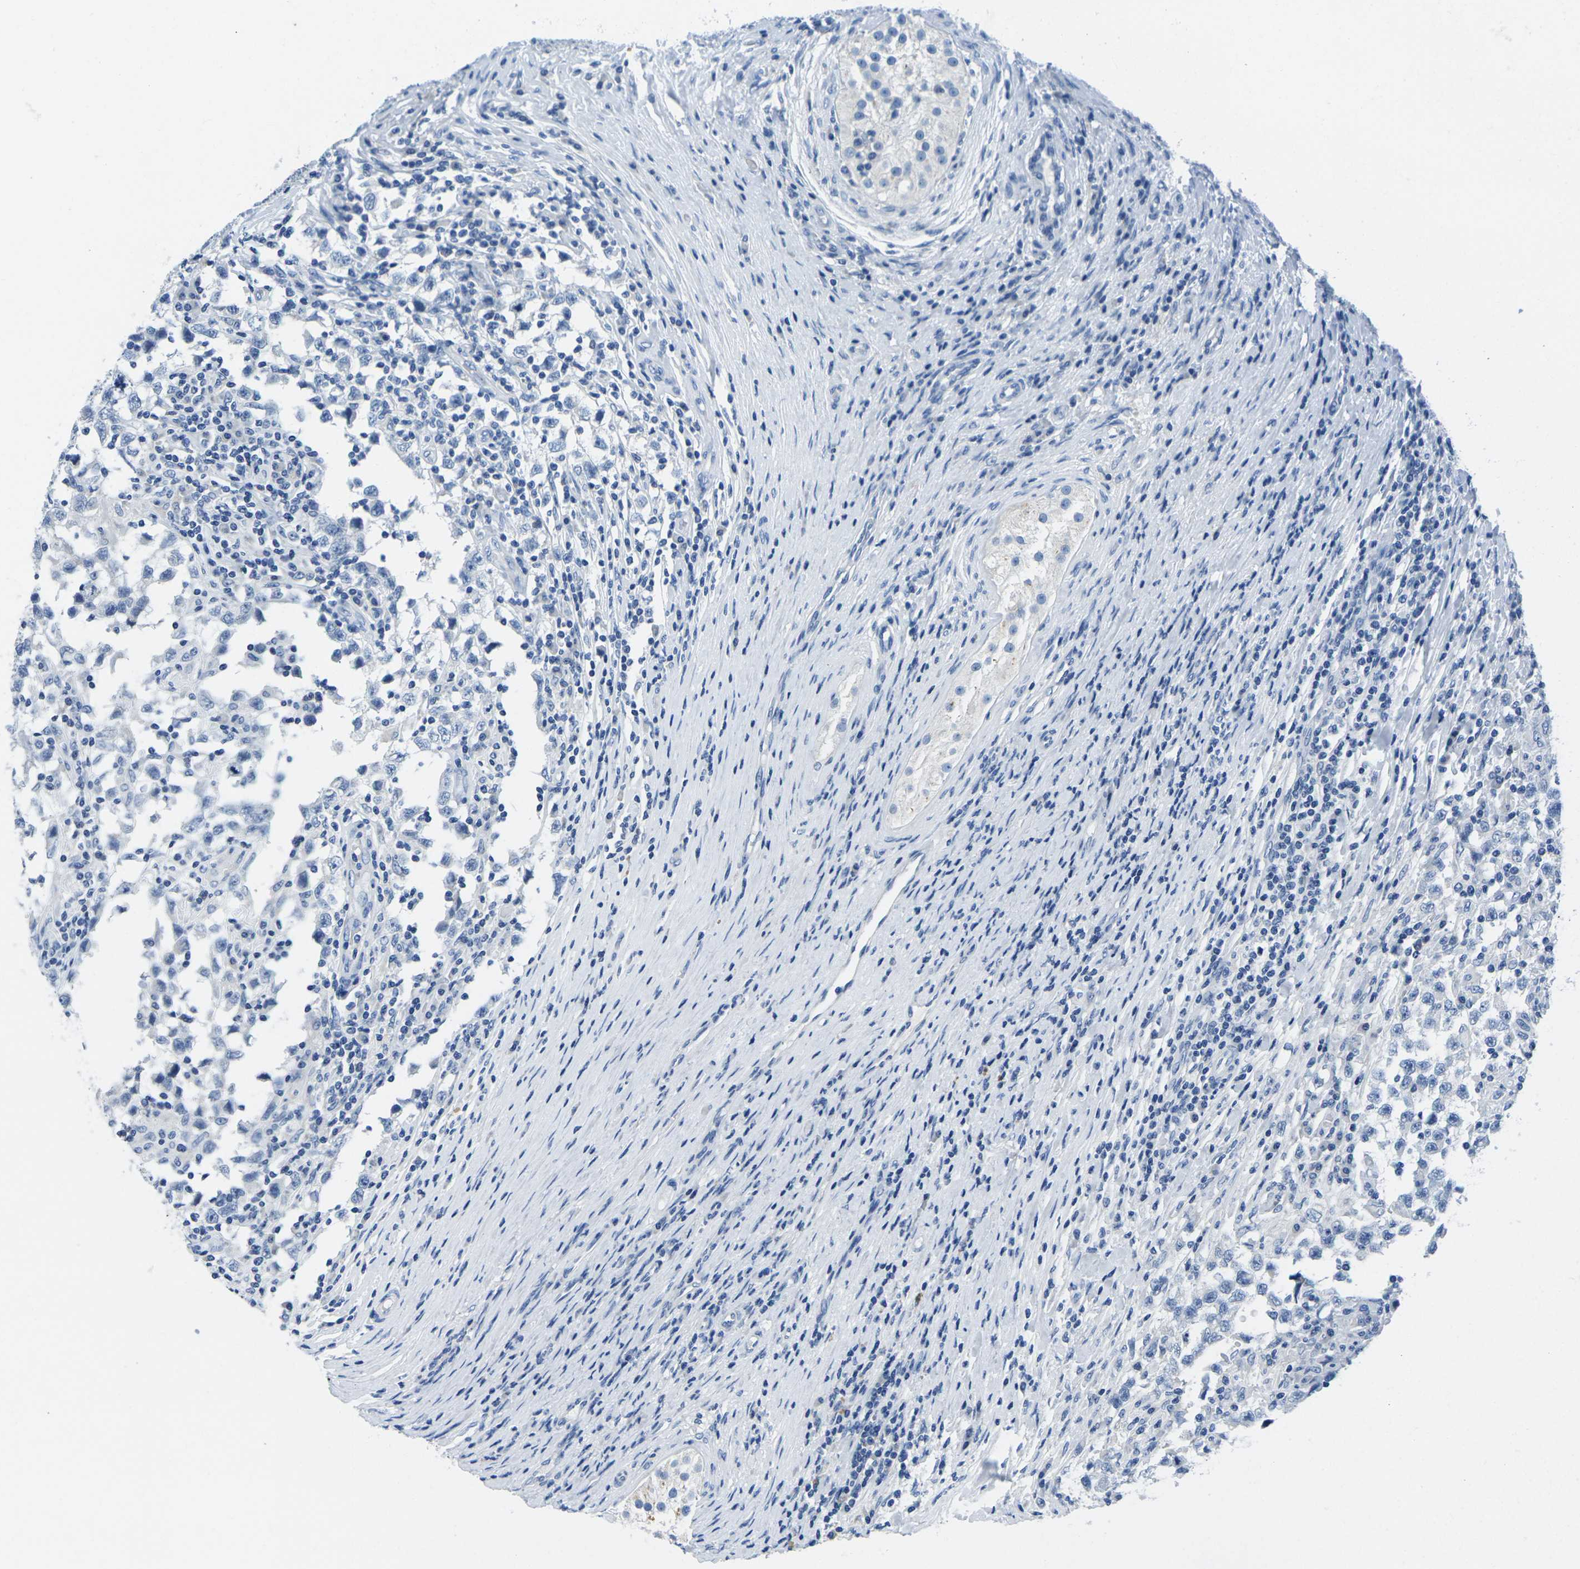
{"staining": {"intensity": "negative", "quantity": "none", "location": "none"}, "tissue": "testis cancer", "cell_type": "Tumor cells", "image_type": "cancer", "snomed": [{"axis": "morphology", "description": "Carcinoma, Embryonal, NOS"}, {"axis": "topography", "description": "Testis"}], "caption": "Tumor cells are negative for protein expression in human testis cancer (embryonal carcinoma).", "gene": "FAM3D", "patient": {"sex": "male", "age": 21}}